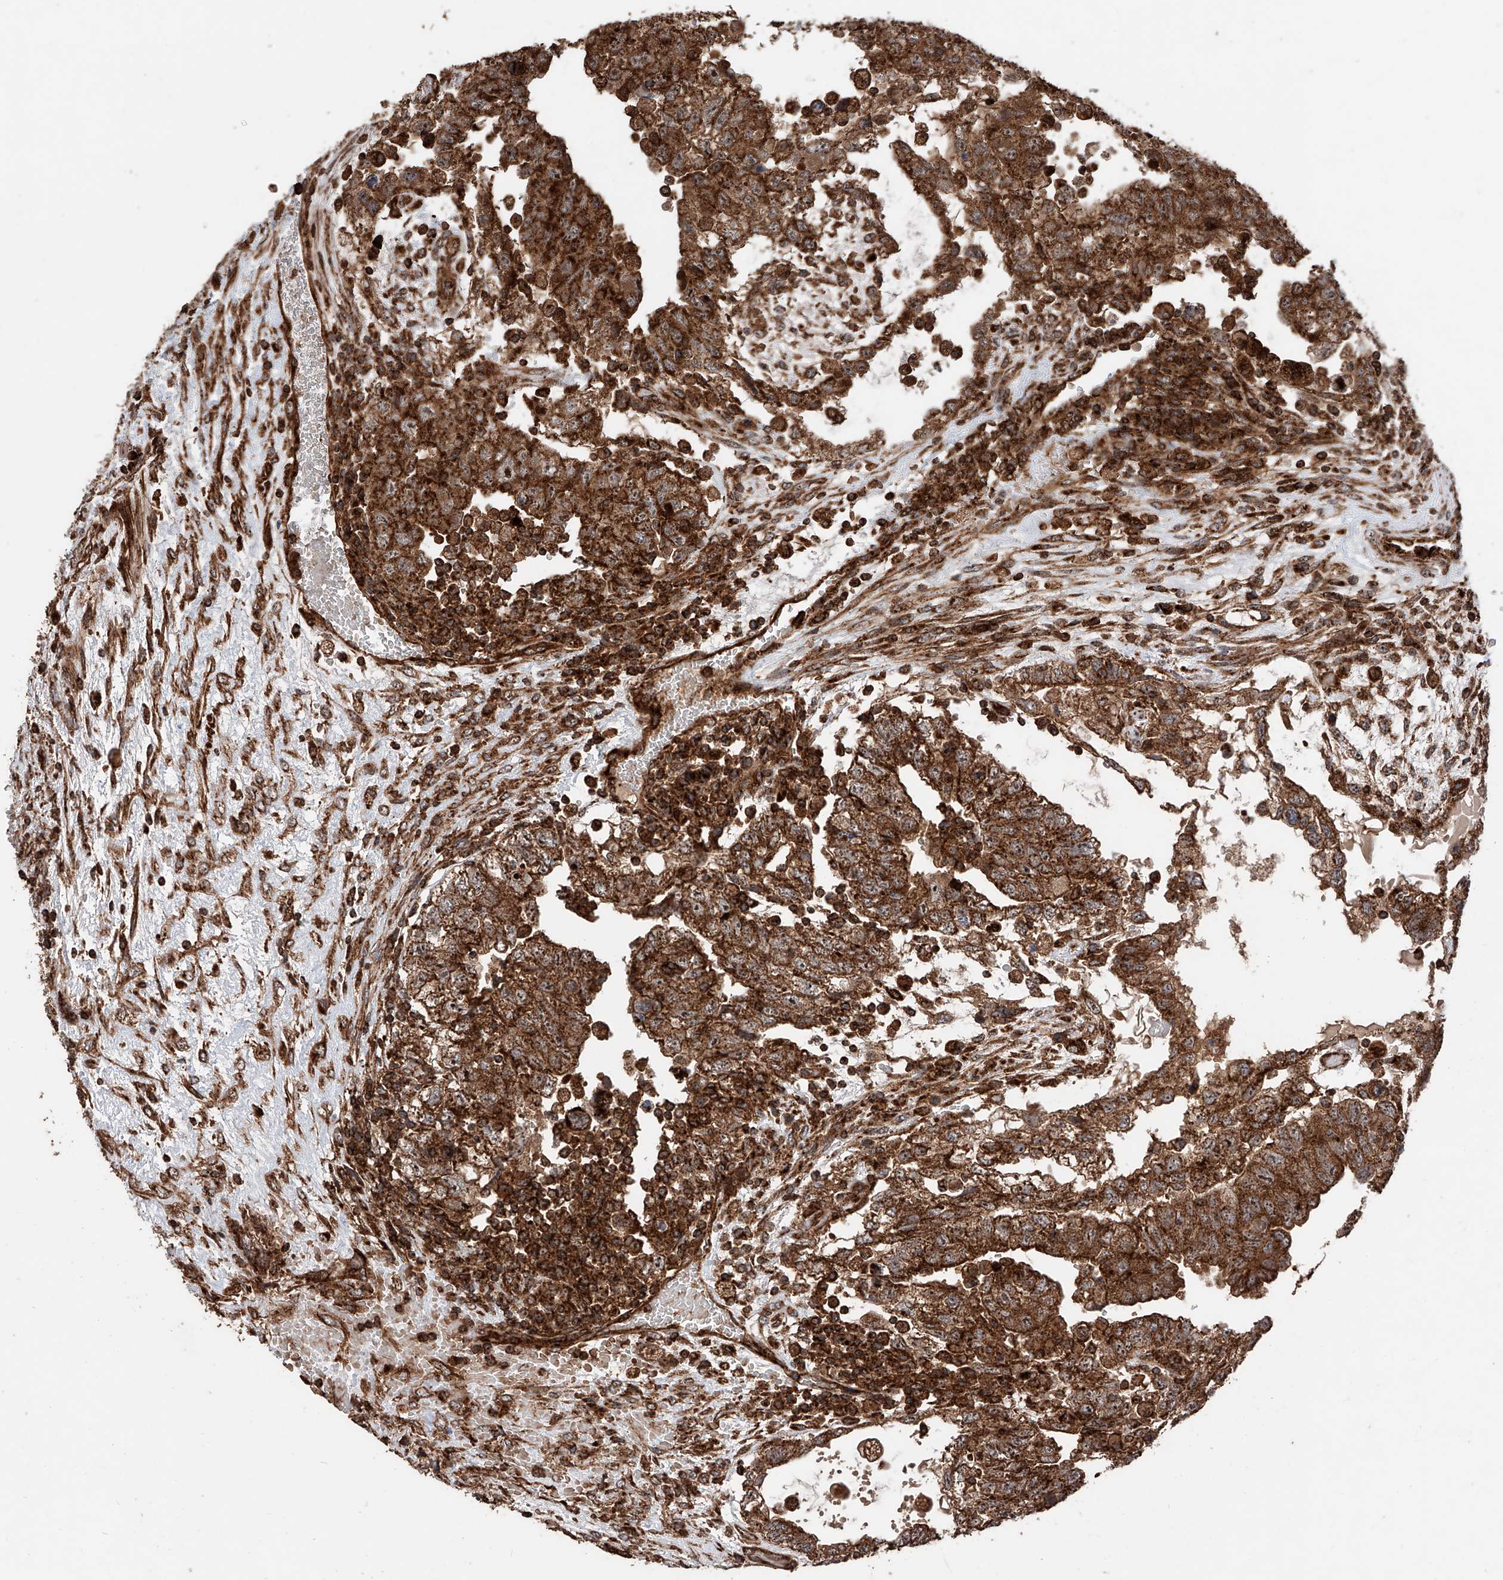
{"staining": {"intensity": "strong", "quantity": ">75%", "location": "cytoplasmic/membranous"}, "tissue": "testis cancer", "cell_type": "Tumor cells", "image_type": "cancer", "snomed": [{"axis": "morphology", "description": "Carcinoma, Embryonal, NOS"}, {"axis": "topography", "description": "Testis"}], "caption": "Human testis embryonal carcinoma stained with a brown dye reveals strong cytoplasmic/membranous positive positivity in approximately >75% of tumor cells.", "gene": "PISD", "patient": {"sex": "male", "age": 36}}